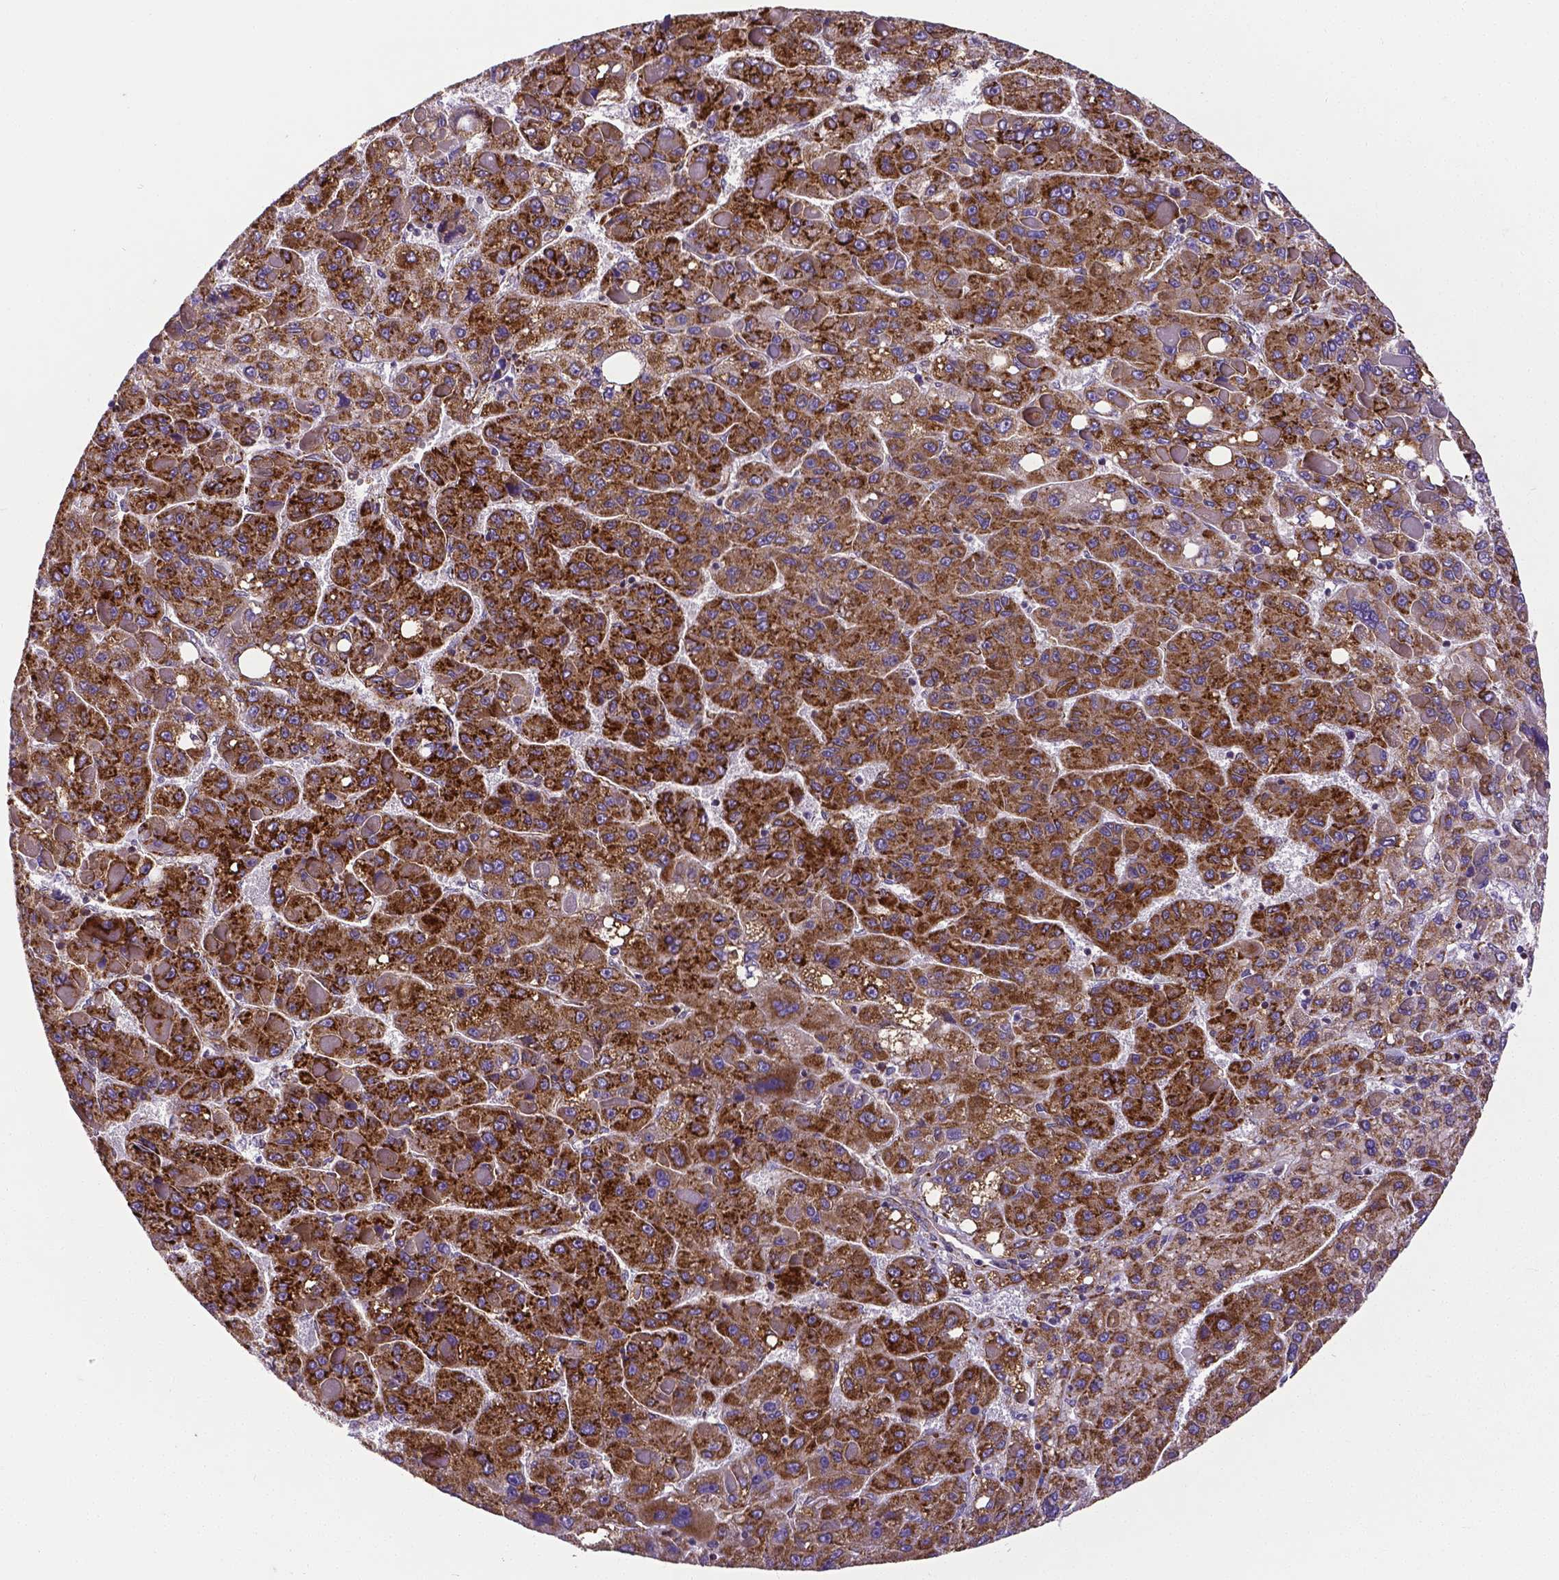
{"staining": {"intensity": "strong", "quantity": ">75%", "location": "cytoplasmic/membranous"}, "tissue": "liver cancer", "cell_type": "Tumor cells", "image_type": "cancer", "snomed": [{"axis": "morphology", "description": "Carcinoma, Hepatocellular, NOS"}, {"axis": "topography", "description": "Liver"}], "caption": "IHC micrograph of hepatocellular carcinoma (liver) stained for a protein (brown), which shows high levels of strong cytoplasmic/membranous staining in about >75% of tumor cells.", "gene": "MTDH", "patient": {"sex": "female", "age": 82}}